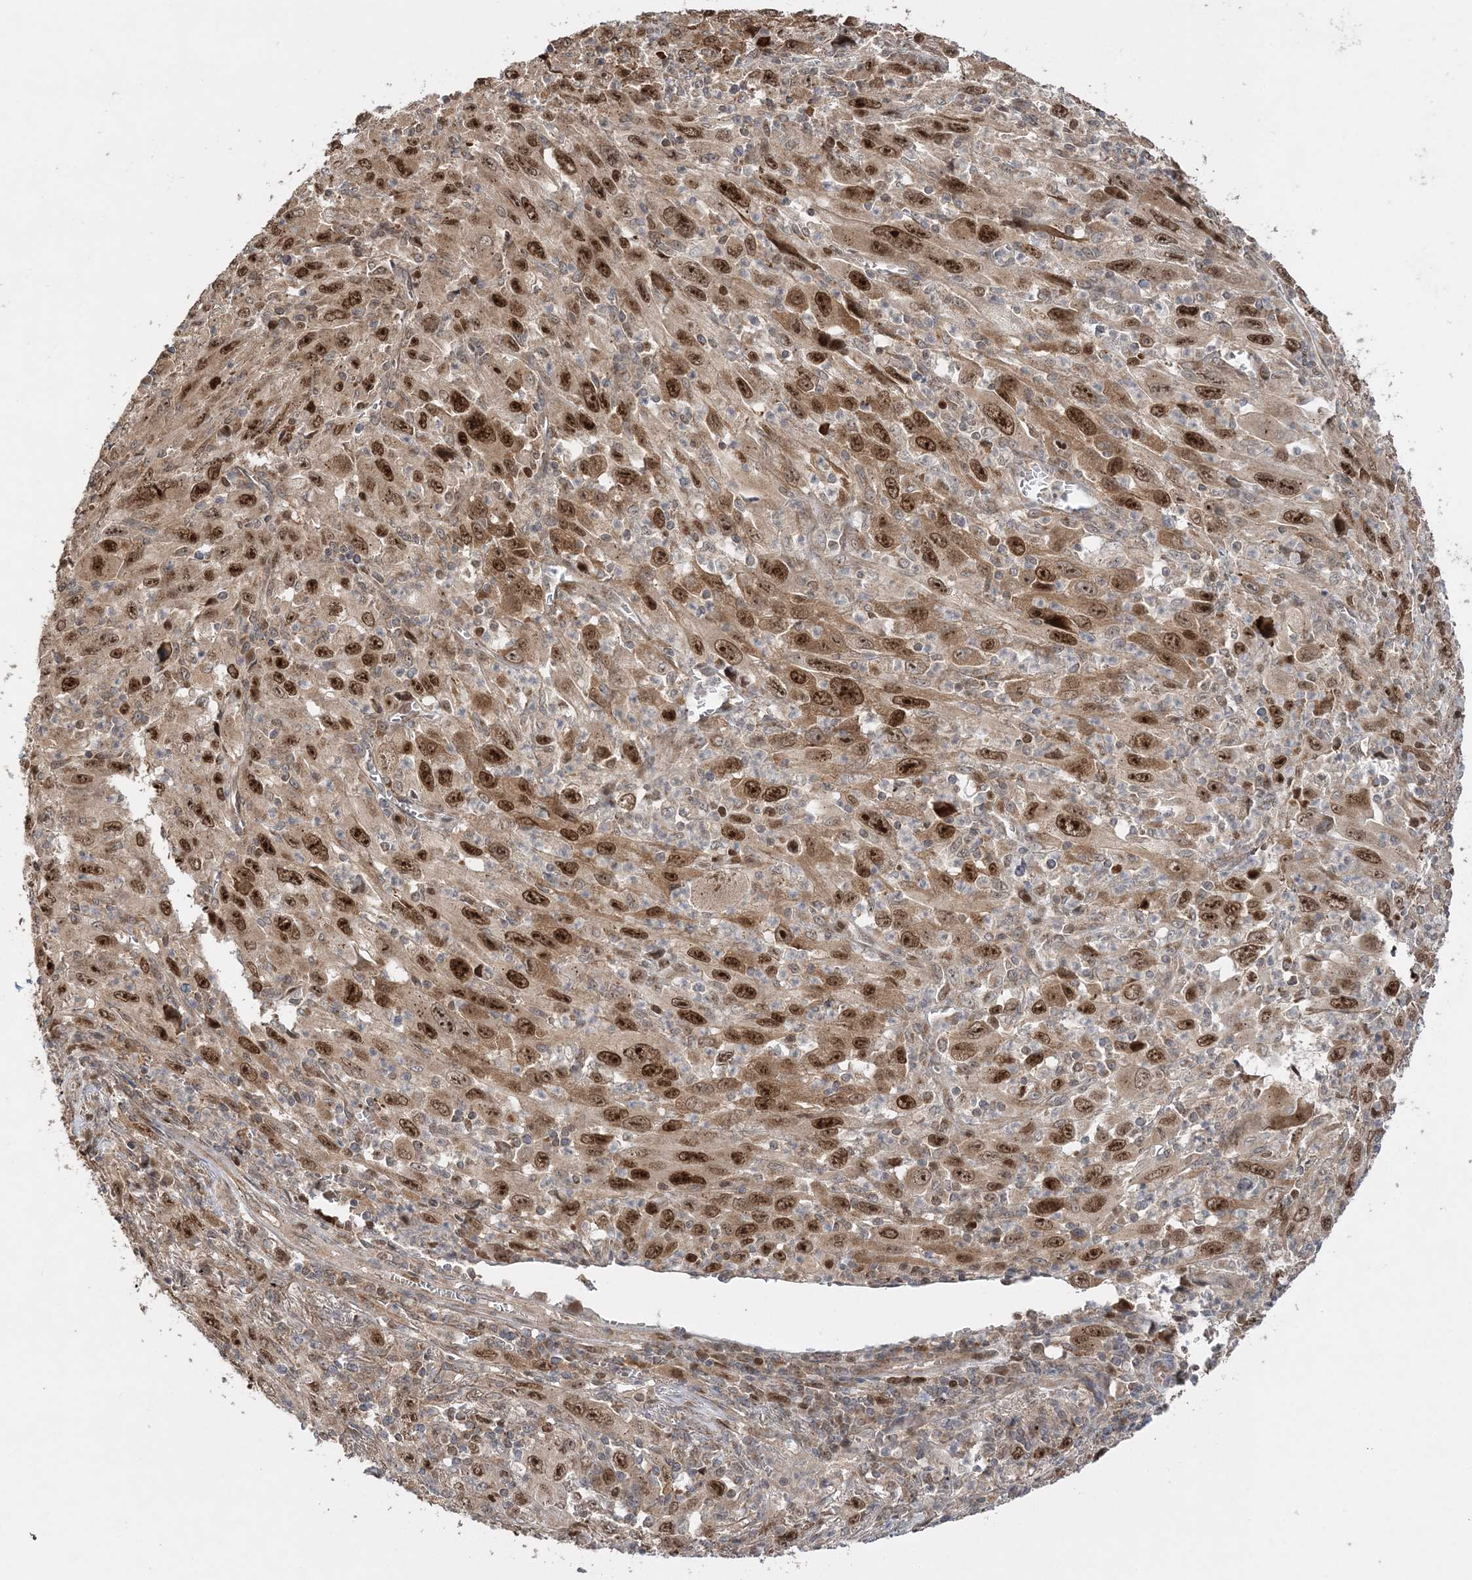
{"staining": {"intensity": "strong", "quantity": ">75%", "location": "nuclear"}, "tissue": "melanoma", "cell_type": "Tumor cells", "image_type": "cancer", "snomed": [{"axis": "morphology", "description": "Malignant melanoma, Metastatic site"}, {"axis": "topography", "description": "Skin"}], "caption": "Immunohistochemical staining of malignant melanoma (metastatic site) displays strong nuclear protein positivity in approximately >75% of tumor cells. The protein of interest is shown in brown color, while the nuclei are stained blue.", "gene": "KIF4A", "patient": {"sex": "female", "age": 56}}